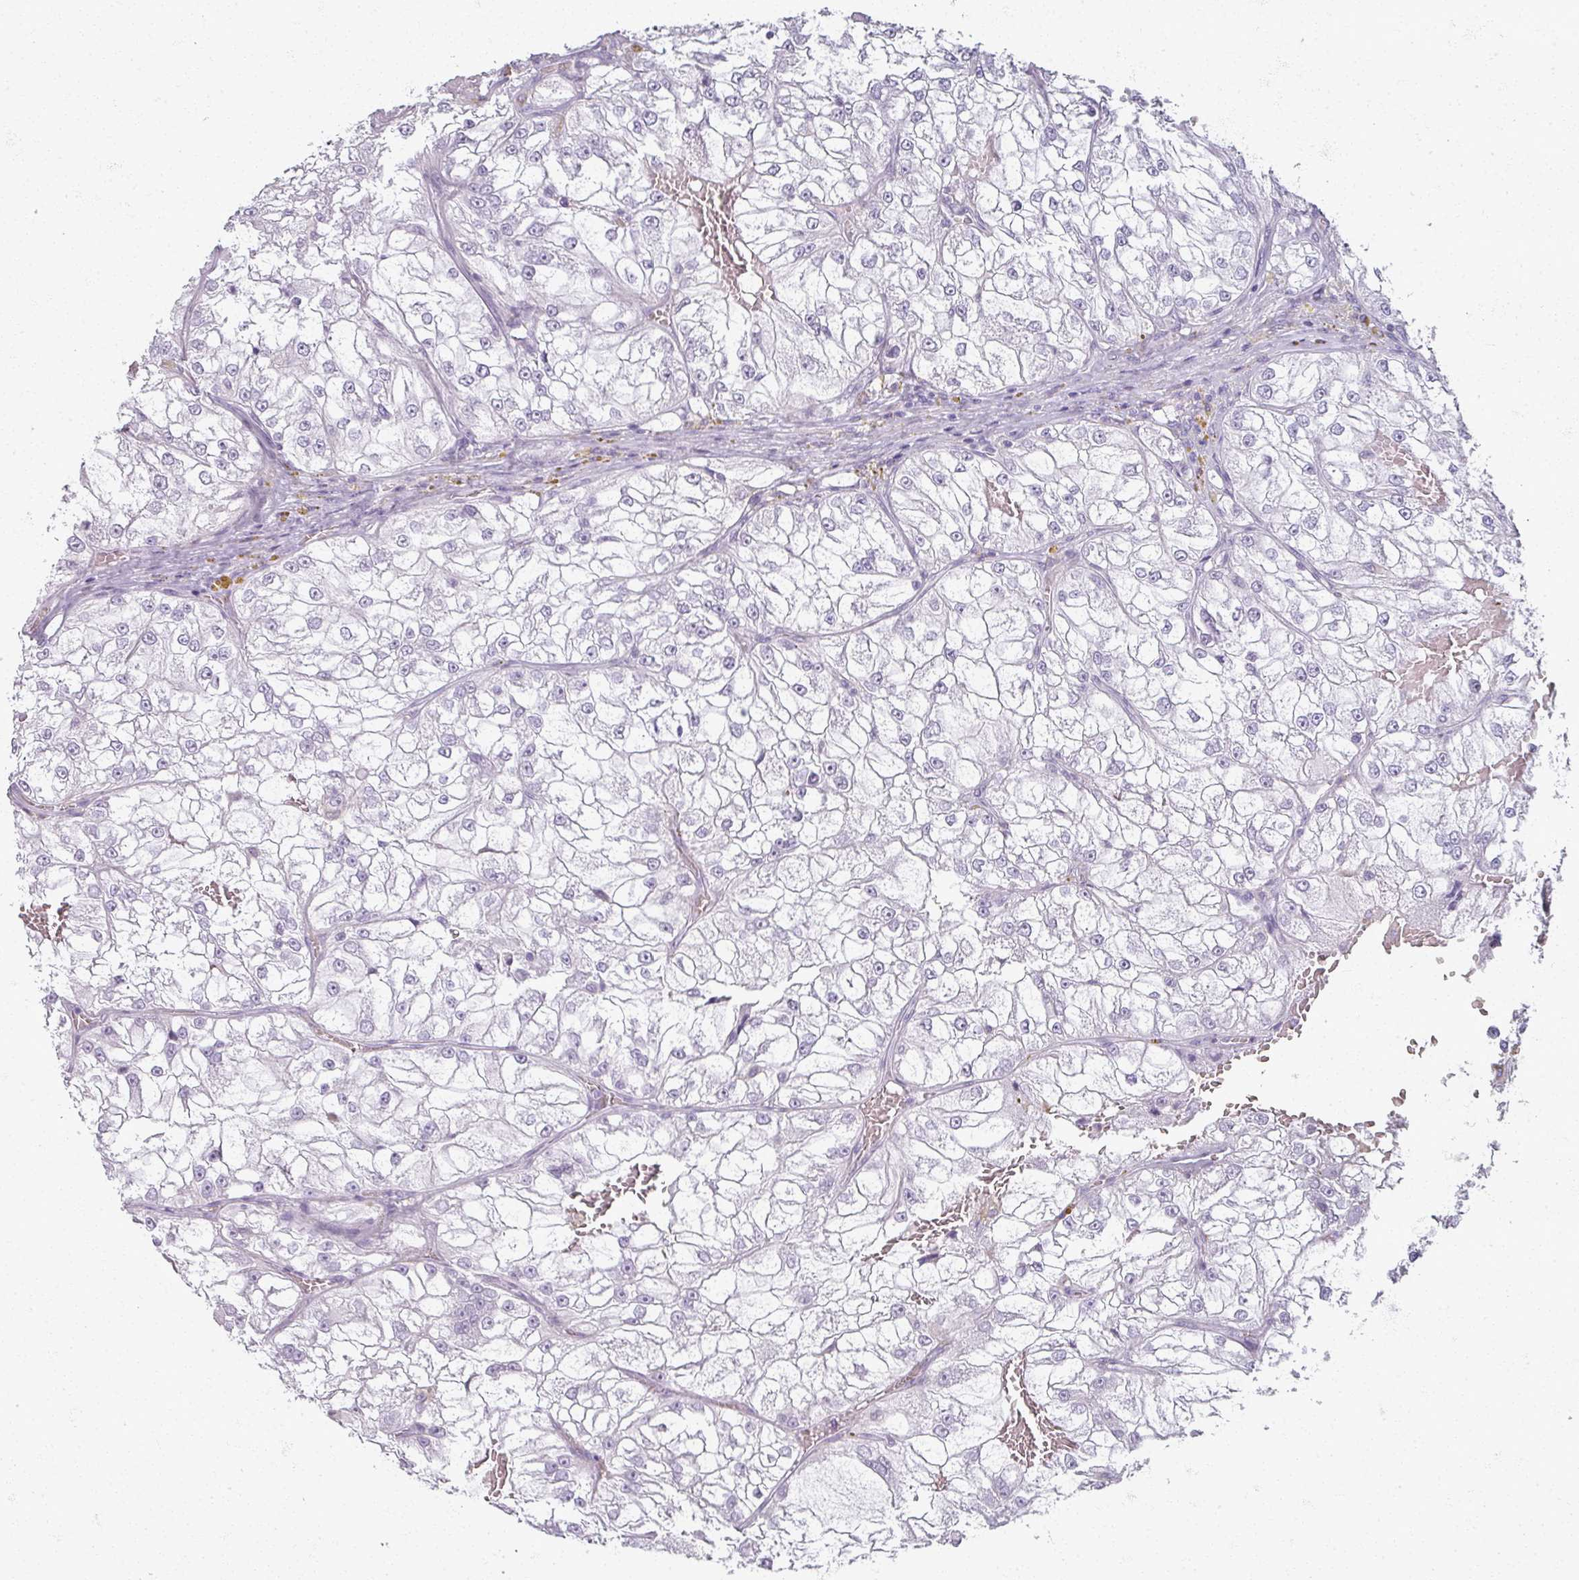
{"staining": {"intensity": "negative", "quantity": "none", "location": "none"}, "tissue": "renal cancer", "cell_type": "Tumor cells", "image_type": "cancer", "snomed": [{"axis": "morphology", "description": "Adenocarcinoma, NOS"}, {"axis": "topography", "description": "Kidney"}], "caption": "Tumor cells show no significant protein staining in adenocarcinoma (renal).", "gene": "RFPL2", "patient": {"sex": "female", "age": 72}}